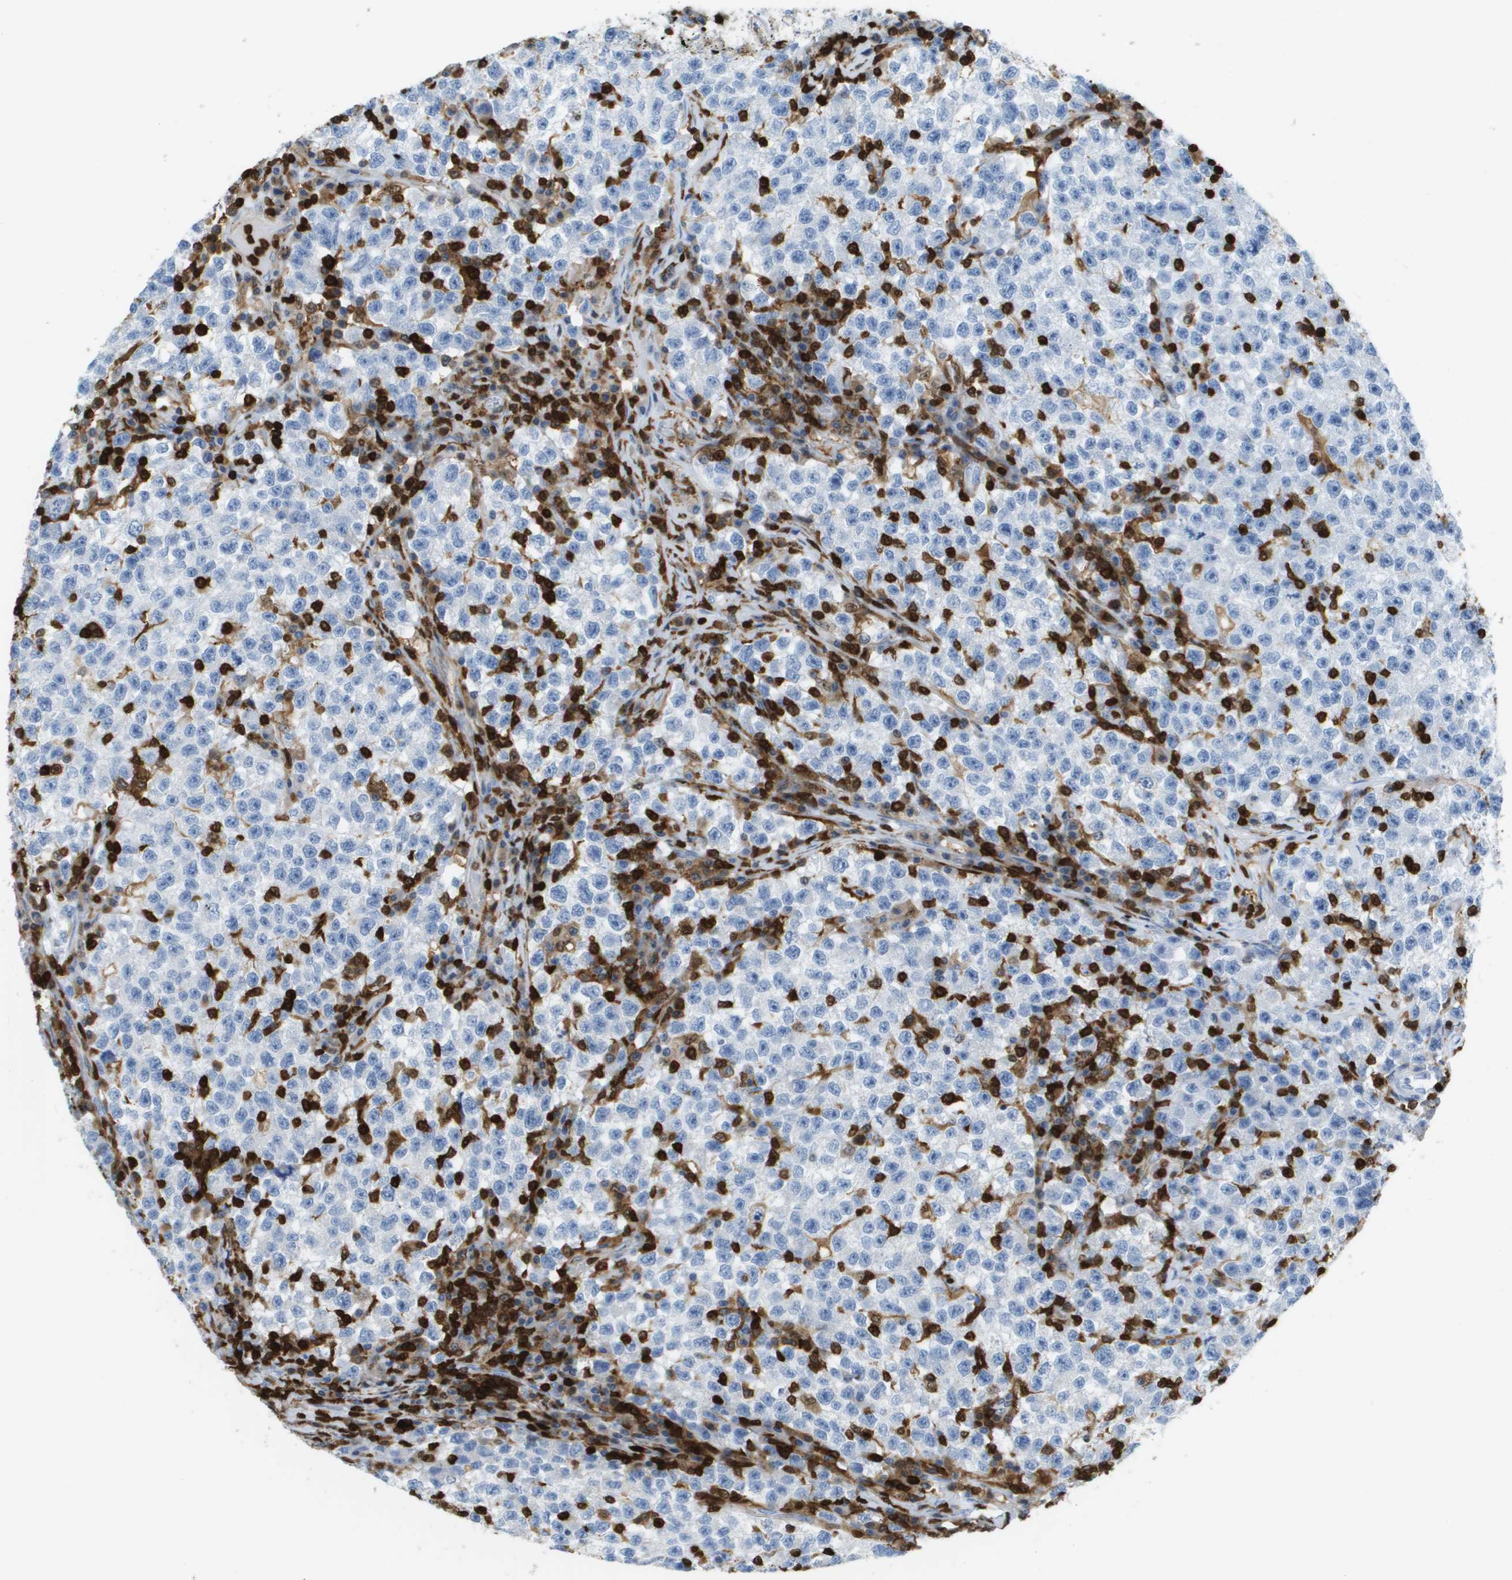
{"staining": {"intensity": "negative", "quantity": "none", "location": "none"}, "tissue": "testis cancer", "cell_type": "Tumor cells", "image_type": "cancer", "snomed": [{"axis": "morphology", "description": "Seminoma, NOS"}, {"axis": "topography", "description": "Testis"}], "caption": "This is a micrograph of IHC staining of testis cancer, which shows no expression in tumor cells.", "gene": "DOCK5", "patient": {"sex": "male", "age": 22}}